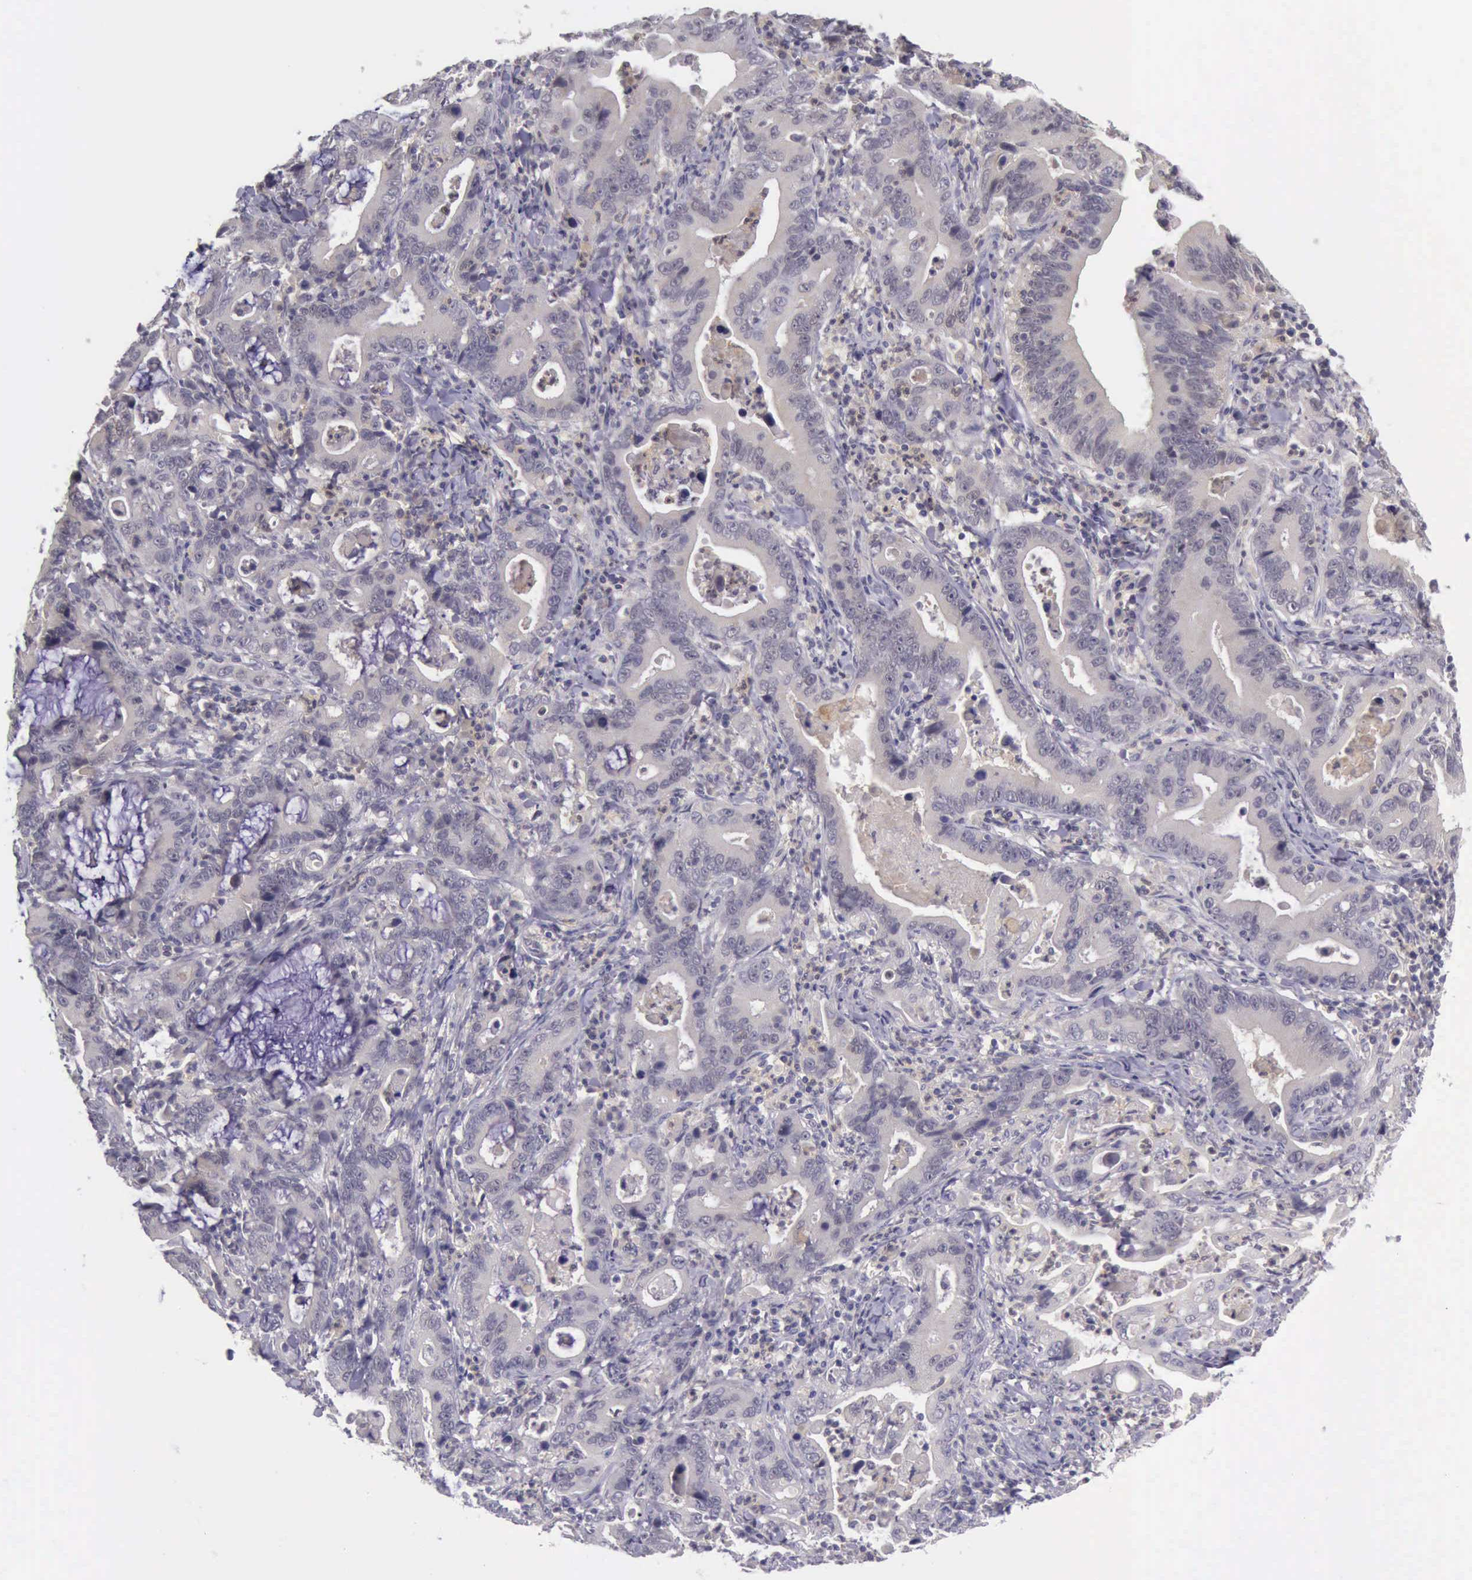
{"staining": {"intensity": "negative", "quantity": "none", "location": "none"}, "tissue": "stomach cancer", "cell_type": "Tumor cells", "image_type": "cancer", "snomed": [{"axis": "morphology", "description": "Adenocarcinoma, NOS"}, {"axis": "topography", "description": "Stomach, upper"}], "caption": "Immunohistochemical staining of adenocarcinoma (stomach) exhibits no significant positivity in tumor cells.", "gene": "ARNT2", "patient": {"sex": "male", "age": 63}}